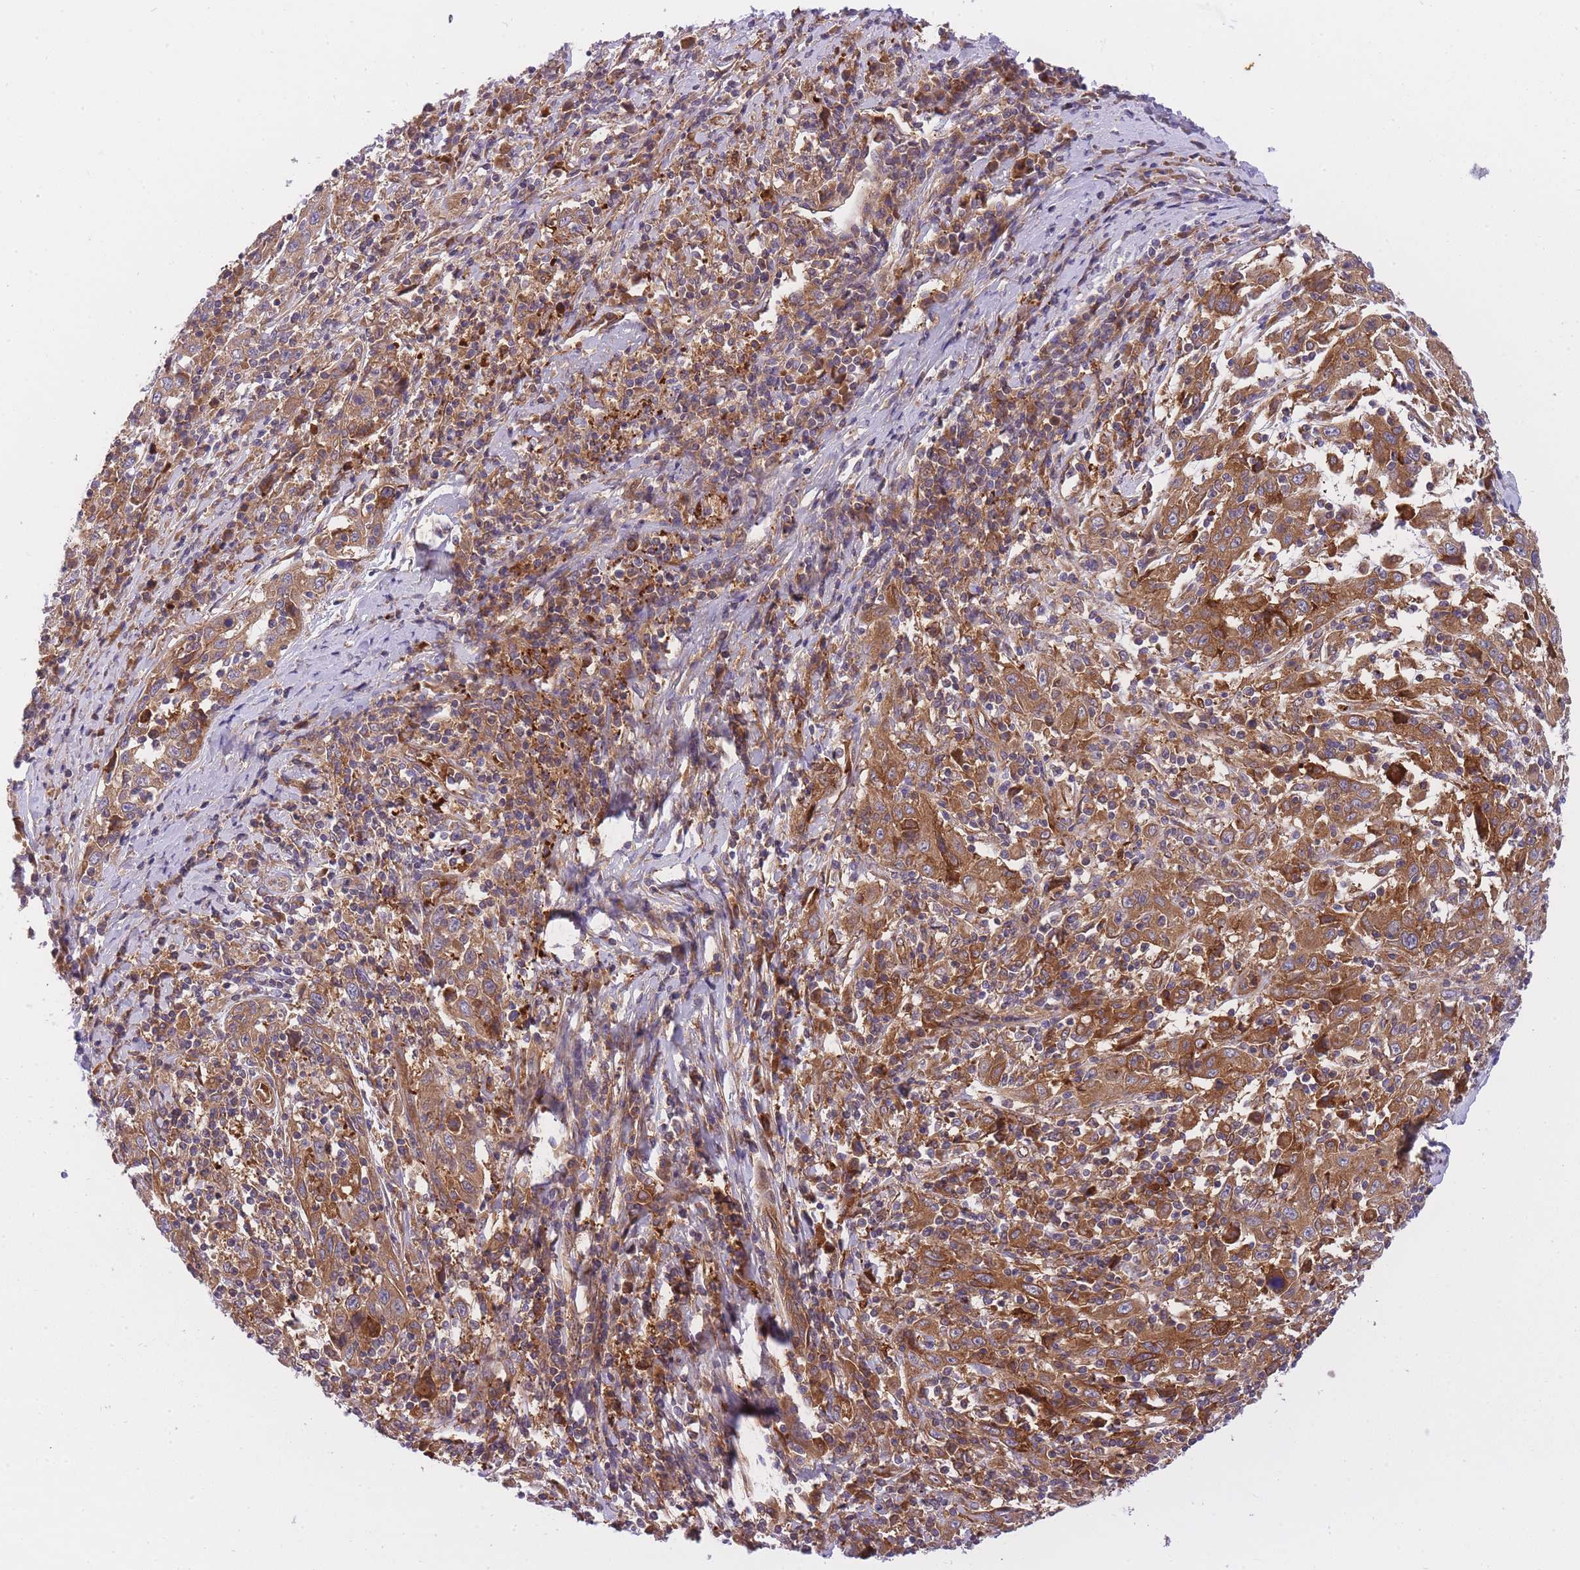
{"staining": {"intensity": "moderate", "quantity": ">75%", "location": "cytoplasmic/membranous"}, "tissue": "cervical cancer", "cell_type": "Tumor cells", "image_type": "cancer", "snomed": [{"axis": "morphology", "description": "Squamous cell carcinoma, NOS"}, {"axis": "topography", "description": "Cervix"}], "caption": "Protein staining of cervical cancer tissue reveals moderate cytoplasmic/membranous positivity in about >75% of tumor cells.", "gene": "CRYGN", "patient": {"sex": "female", "age": 46}}